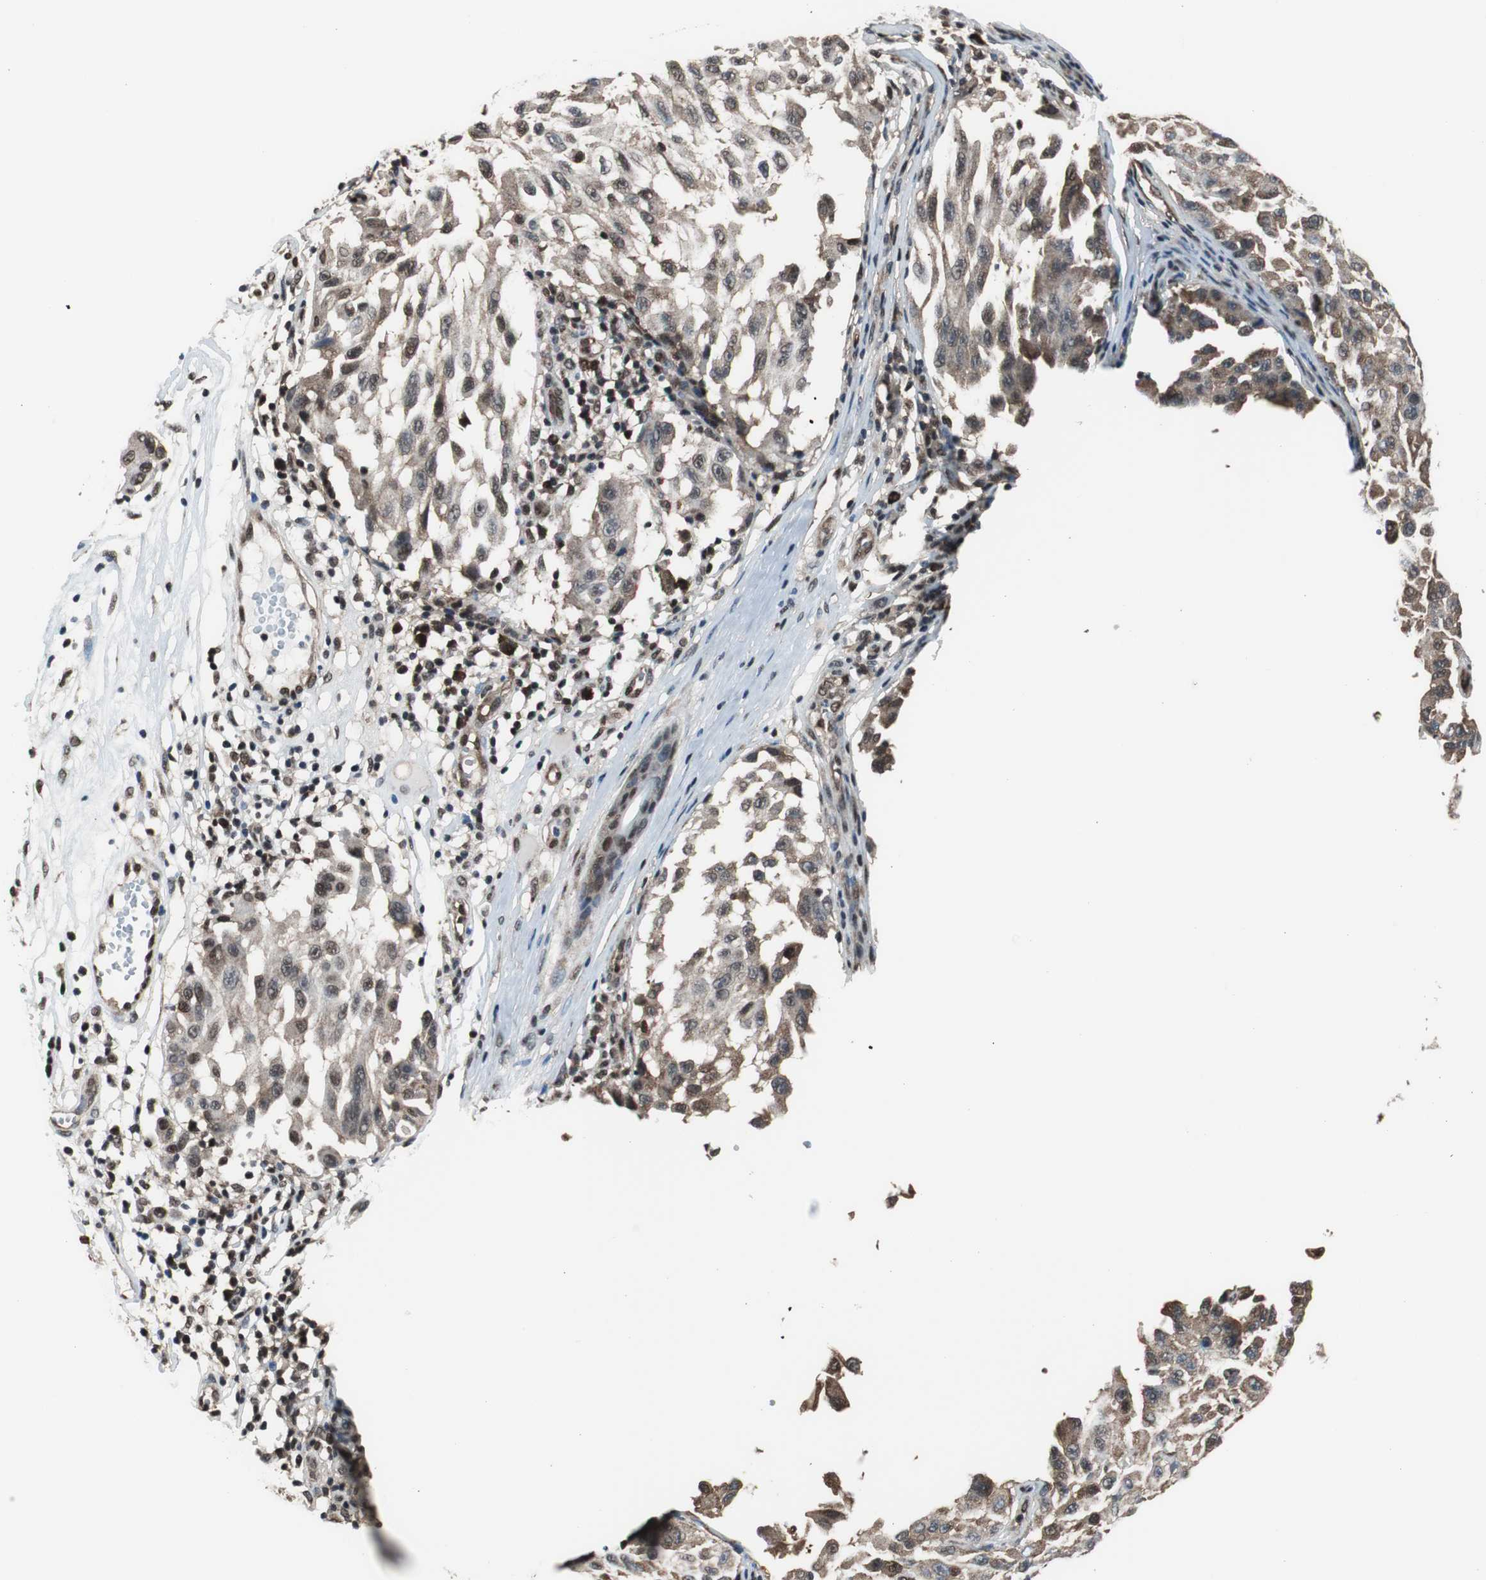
{"staining": {"intensity": "weak", "quantity": ">75%", "location": "cytoplasmic/membranous"}, "tissue": "melanoma", "cell_type": "Tumor cells", "image_type": "cancer", "snomed": [{"axis": "morphology", "description": "Malignant melanoma, NOS"}, {"axis": "topography", "description": "Skin"}], "caption": "Immunohistochemical staining of human malignant melanoma shows low levels of weak cytoplasmic/membranous protein staining in about >75% of tumor cells. Ihc stains the protein in brown and the nuclei are stained blue.", "gene": "VCP", "patient": {"sex": "male", "age": 30}}